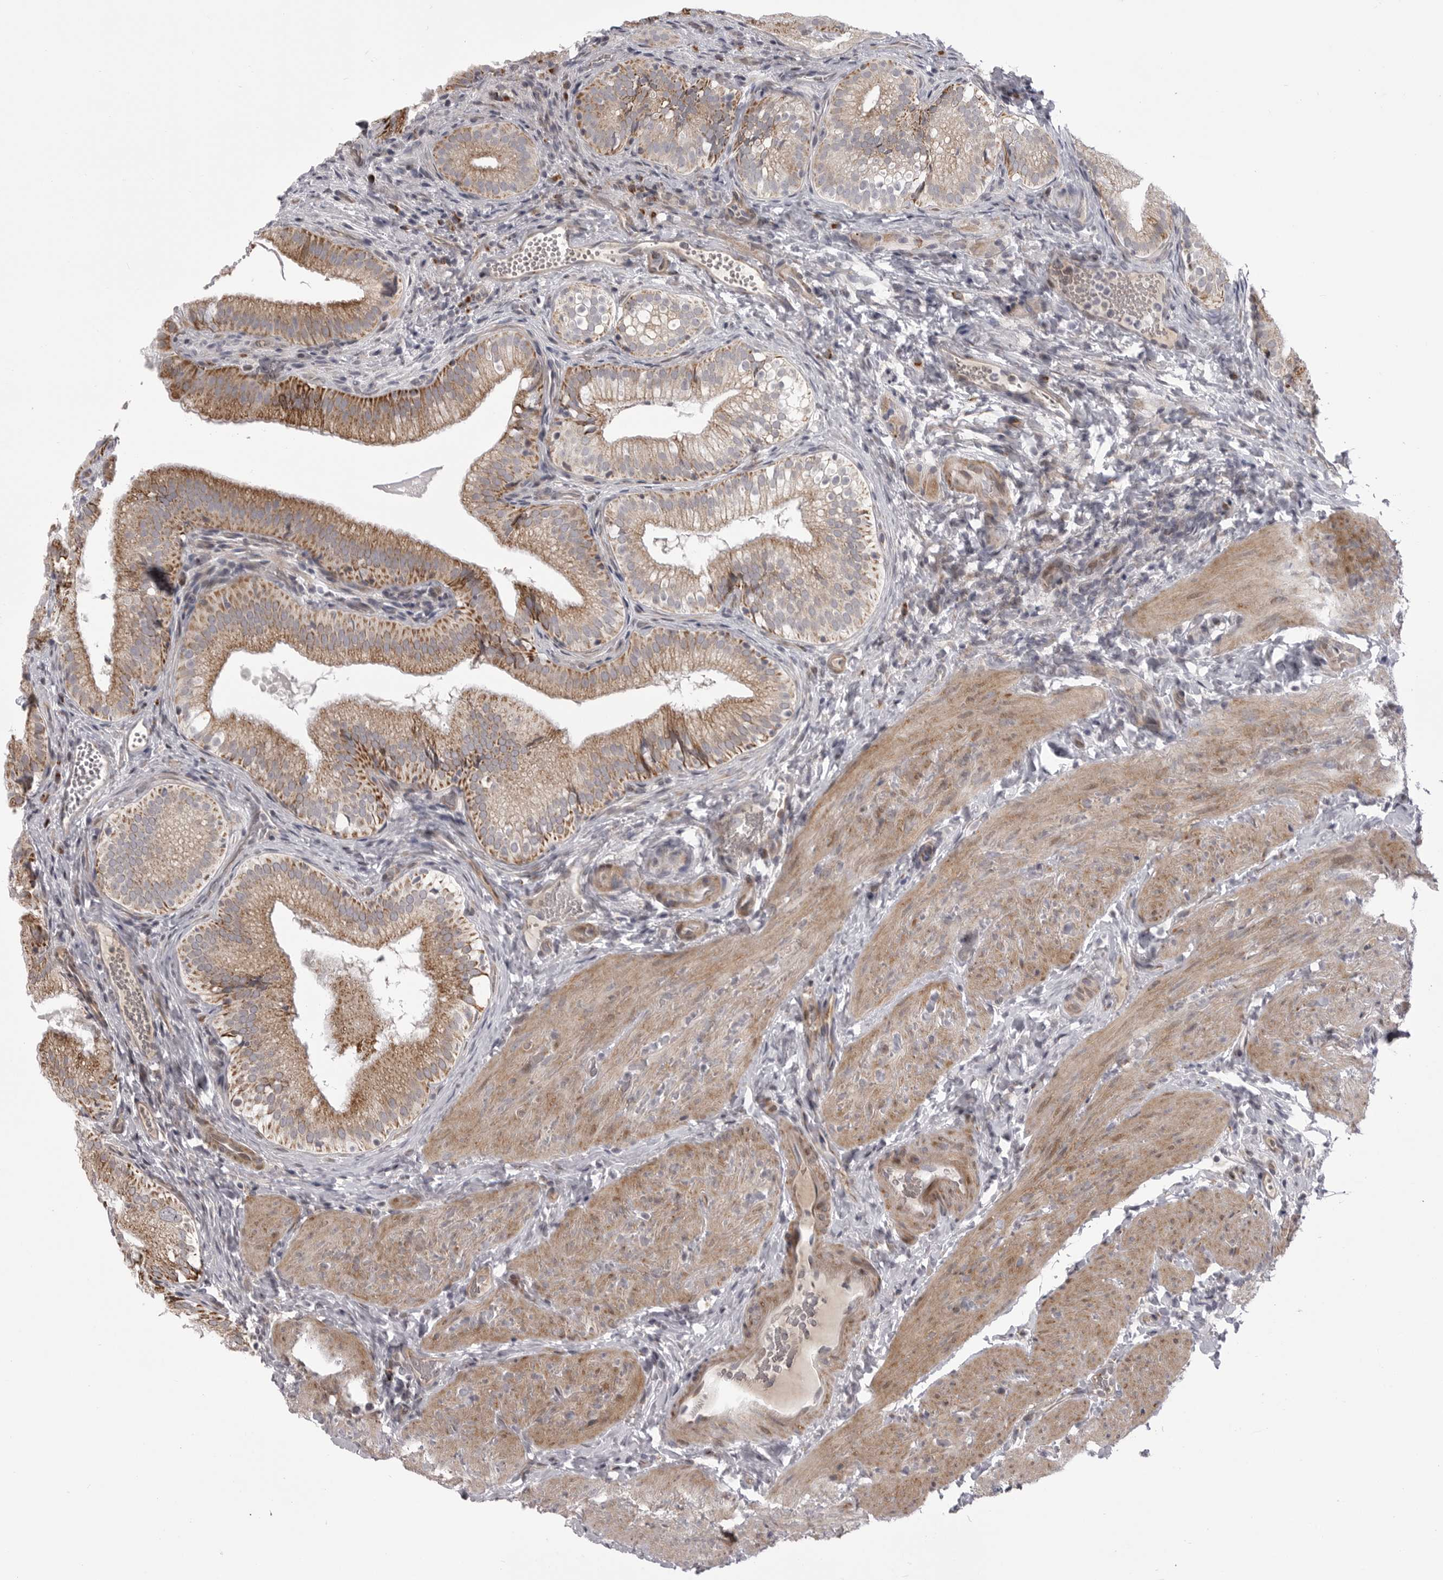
{"staining": {"intensity": "moderate", "quantity": ">75%", "location": "cytoplasmic/membranous"}, "tissue": "gallbladder", "cell_type": "Glandular cells", "image_type": "normal", "snomed": [{"axis": "morphology", "description": "Normal tissue, NOS"}, {"axis": "topography", "description": "Gallbladder"}], "caption": "Immunohistochemistry (IHC) of normal gallbladder demonstrates medium levels of moderate cytoplasmic/membranous staining in approximately >75% of glandular cells.", "gene": "TMPRSS11F", "patient": {"sex": "female", "age": 30}}